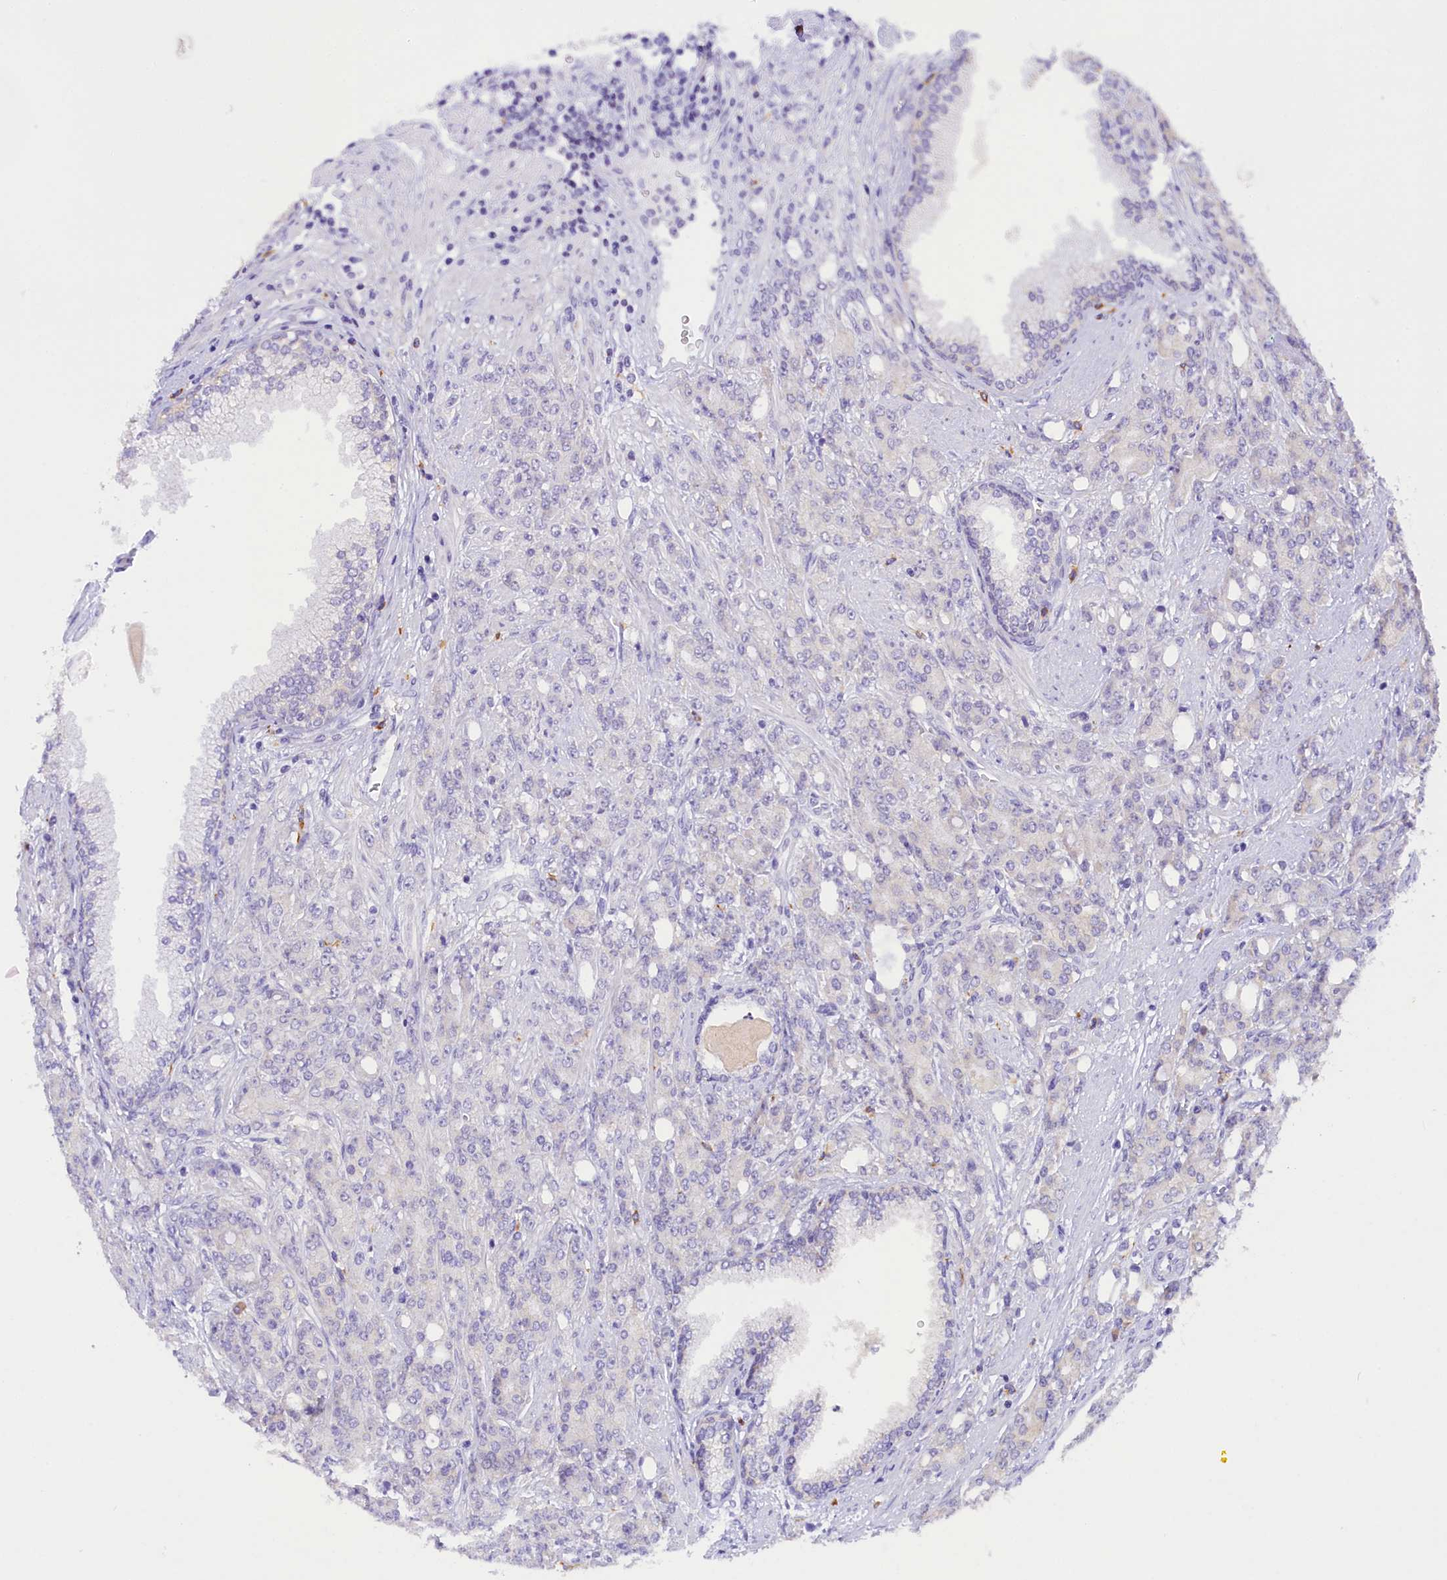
{"staining": {"intensity": "negative", "quantity": "none", "location": "none"}, "tissue": "prostate cancer", "cell_type": "Tumor cells", "image_type": "cancer", "snomed": [{"axis": "morphology", "description": "Adenocarcinoma, High grade"}, {"axis": "topography", "description": "Prostate"}], "caption": "The immunohistochemistry image has no significant positivity in tumor cells of high-grade adenocarcinoma (prostate) tissue.", "gene": "COL6A5", "patient": {"sex": "male", "age": 62}}